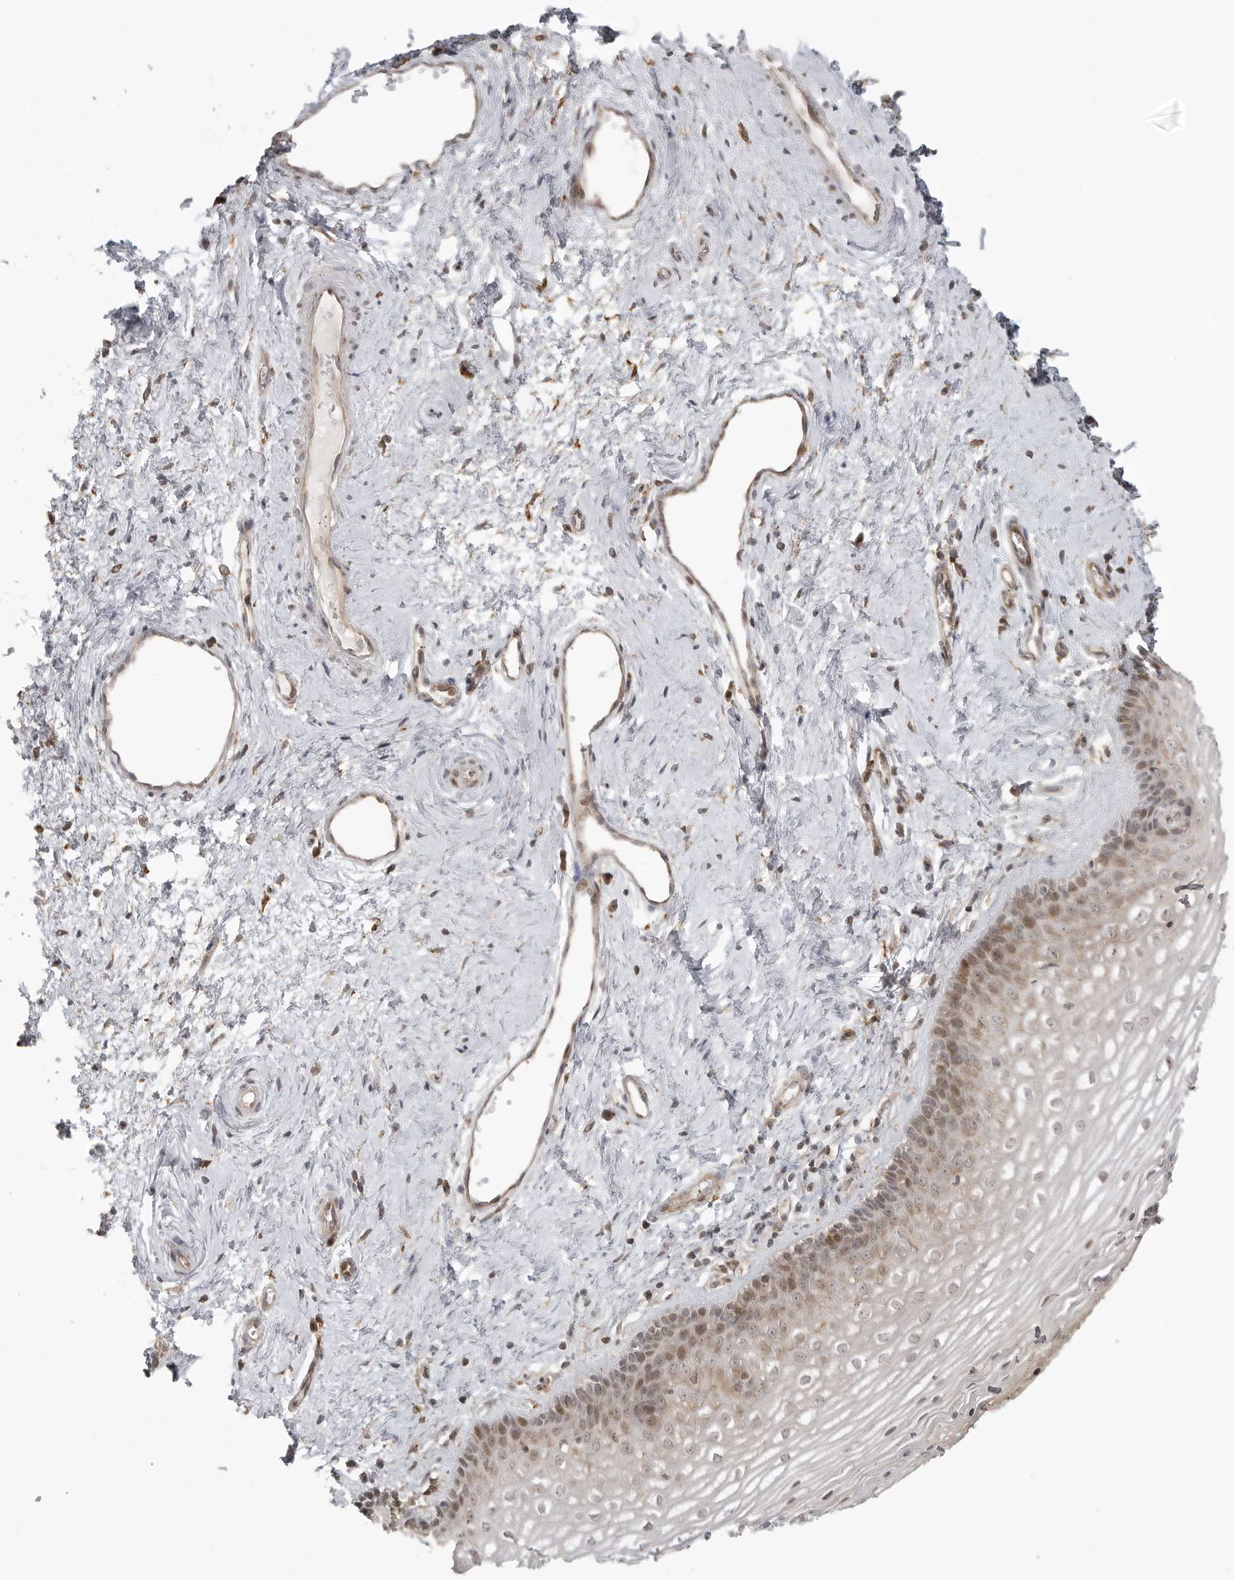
{"staining": {"intensity": "moderate", "quantity": "25%-75%", "location": "nuclear"}, "tissue": "vagina", "cell_type": "Squamous epithelial cells", "image_type": "normal", "snomed": [{"axis": "morphology", "description": "Normal tissue, NOS"}, {"axis": "topography", "description": "Vagina"}], "caption": "Vagina stained with DAB immunohistochemistry (IHC) reveals medium levels of moderate nuclear expression in approximately 25%-75% of squamous epithelial cells. The staining was performed using DAB (3,3'-diaminobenzidine), with brown indicating positive protein expression. Nuclei are stained blue with hematoxylin.", "gene": "FAT3", "patient": {"sex": "female", "age": 46}}